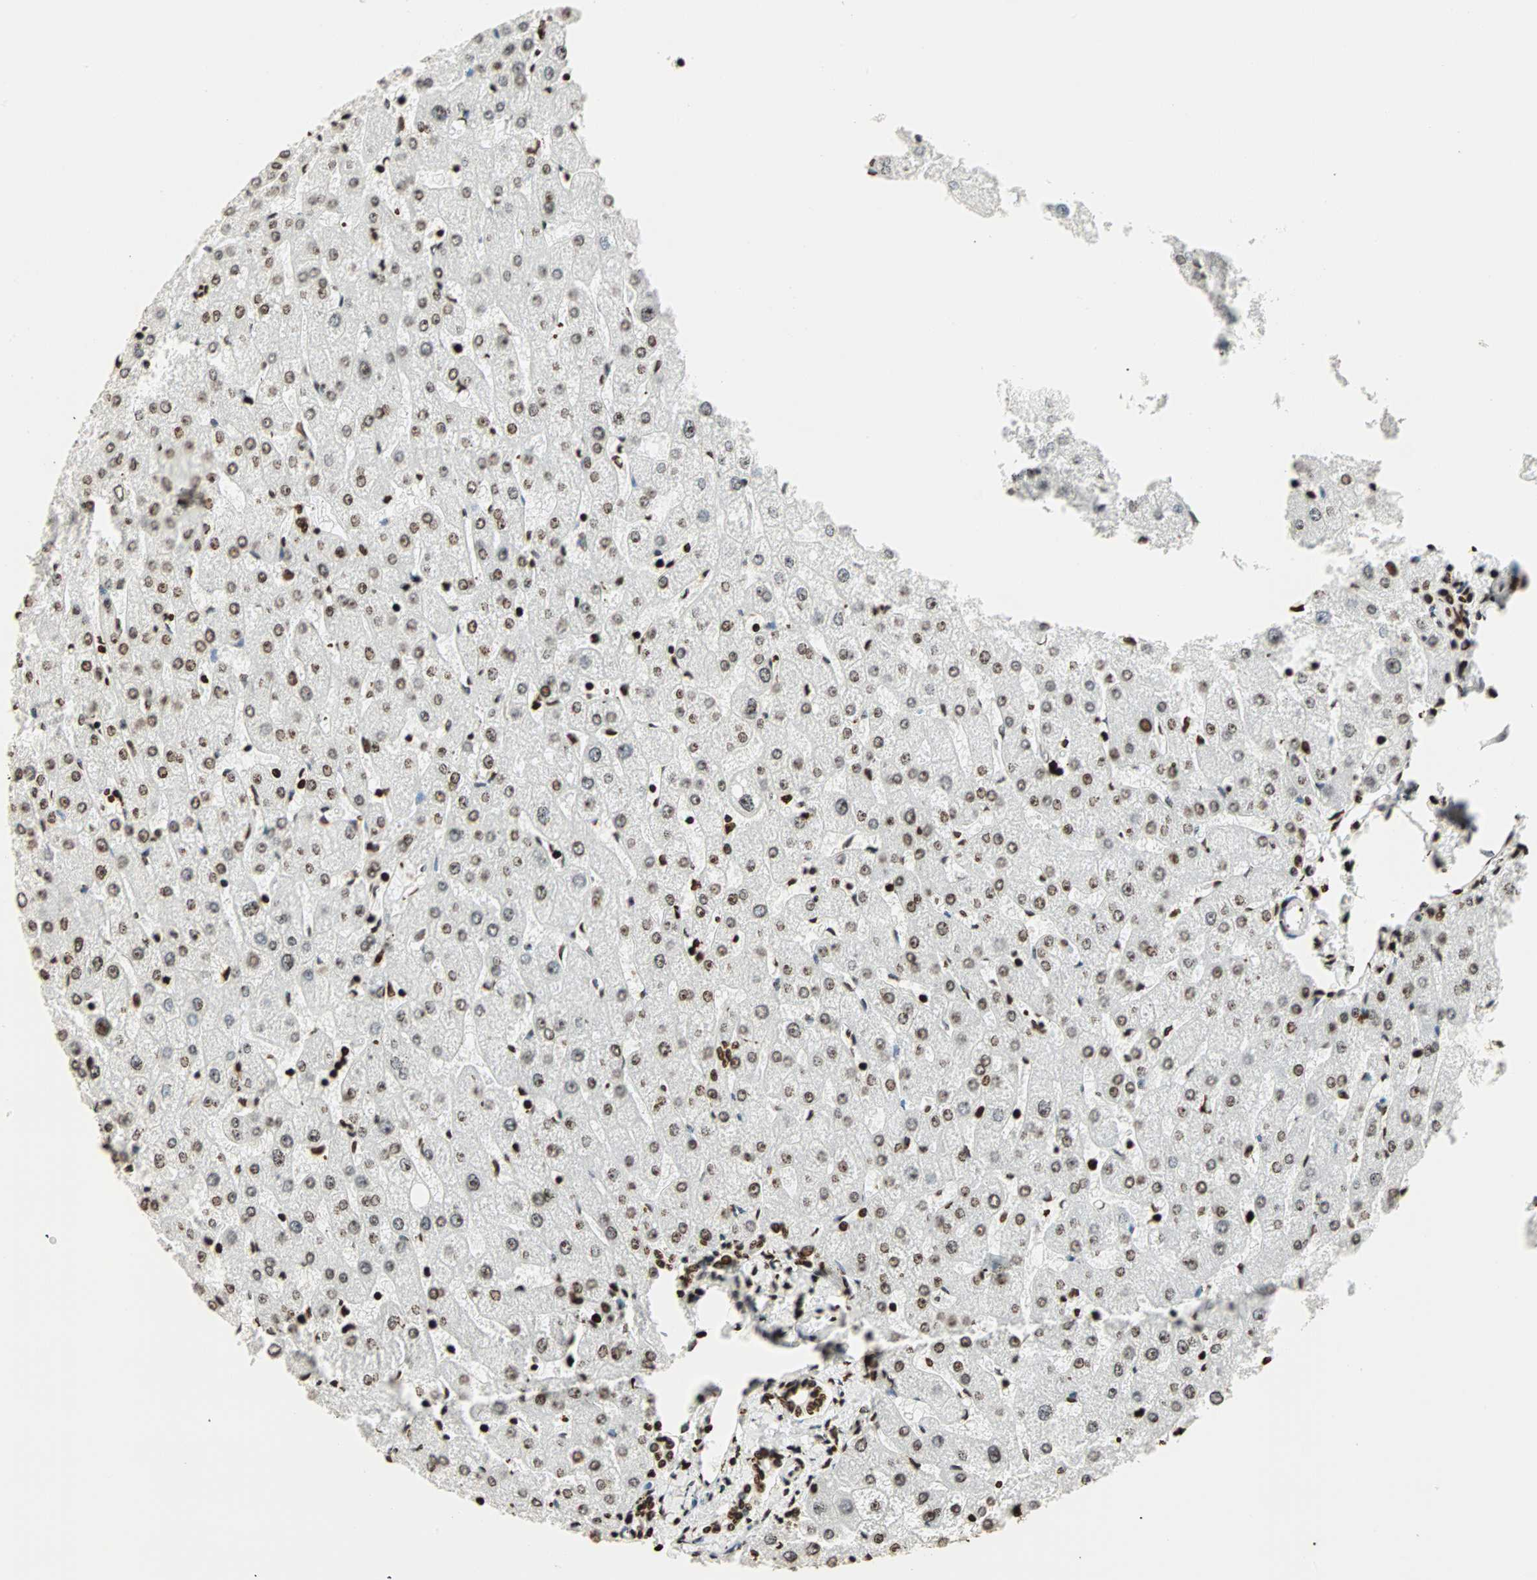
{"staining": {"intensity": "strong", "quantity": ">75%", "location": "nuclear"}, "tissue": "liver", "cell_type": "Cholangiocytes", "image_type": "normal", "snomed": [{"axis": "morphology", "description": "Normal tissue, NOS"}, {"axis": "topography", "description": "Liver"}], "caption": "Strong nuclear expression for a protein is identified in about >75% of cholangiocytes of unremarkable liver using immunohistochemistry.", "gene": "GLI2", "patient": {"sex": "male", "age": 67}}